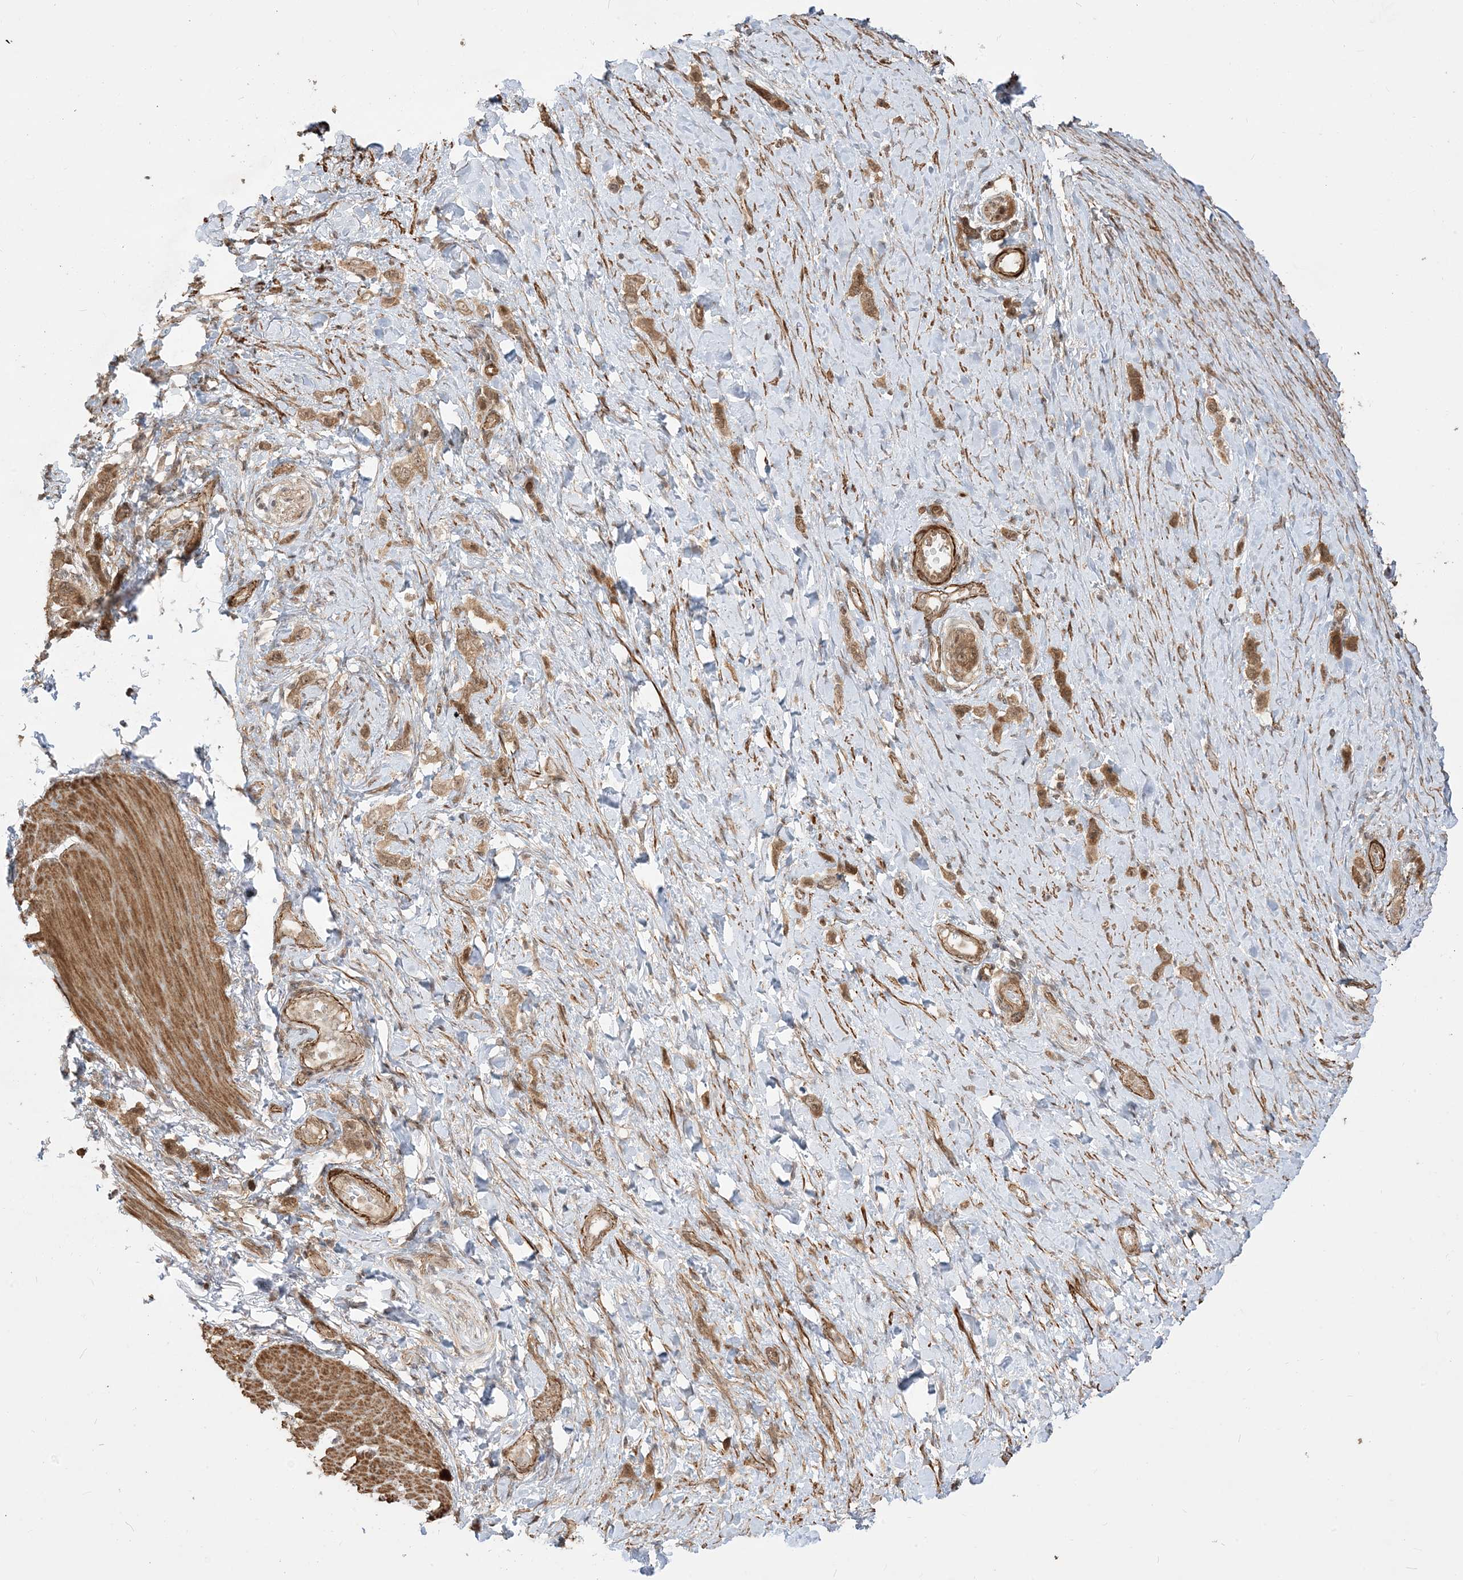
{"staining": {"intensity": "moderate", "quantity": ">75%", "location": "cytoplasmic/membranous"}, "tissue": "stomach cancer", "cell_type": "Tumor cells", "image_type": "cancer", "snomed": [{"axis": "morphology", "description": "Adenocarcinoma, NOS"}, {"axis": "topography", "description": "Stomach"}], "caption": "DAB (3,3'-diaminobenzidine) immunohistochemical staining of stomach adenocarcinoma shows moderate cytoplasmic/membranous protein staining in about >75% of tumor cells. The staining is performed using DAB (3,3'-diaminobenzidine) brown chromogen to label protein expression. The nuclei are counter-stained blue using hematoxylin.", "gene": "TBCC", "patient": {"sex": "female", "age": 65}}